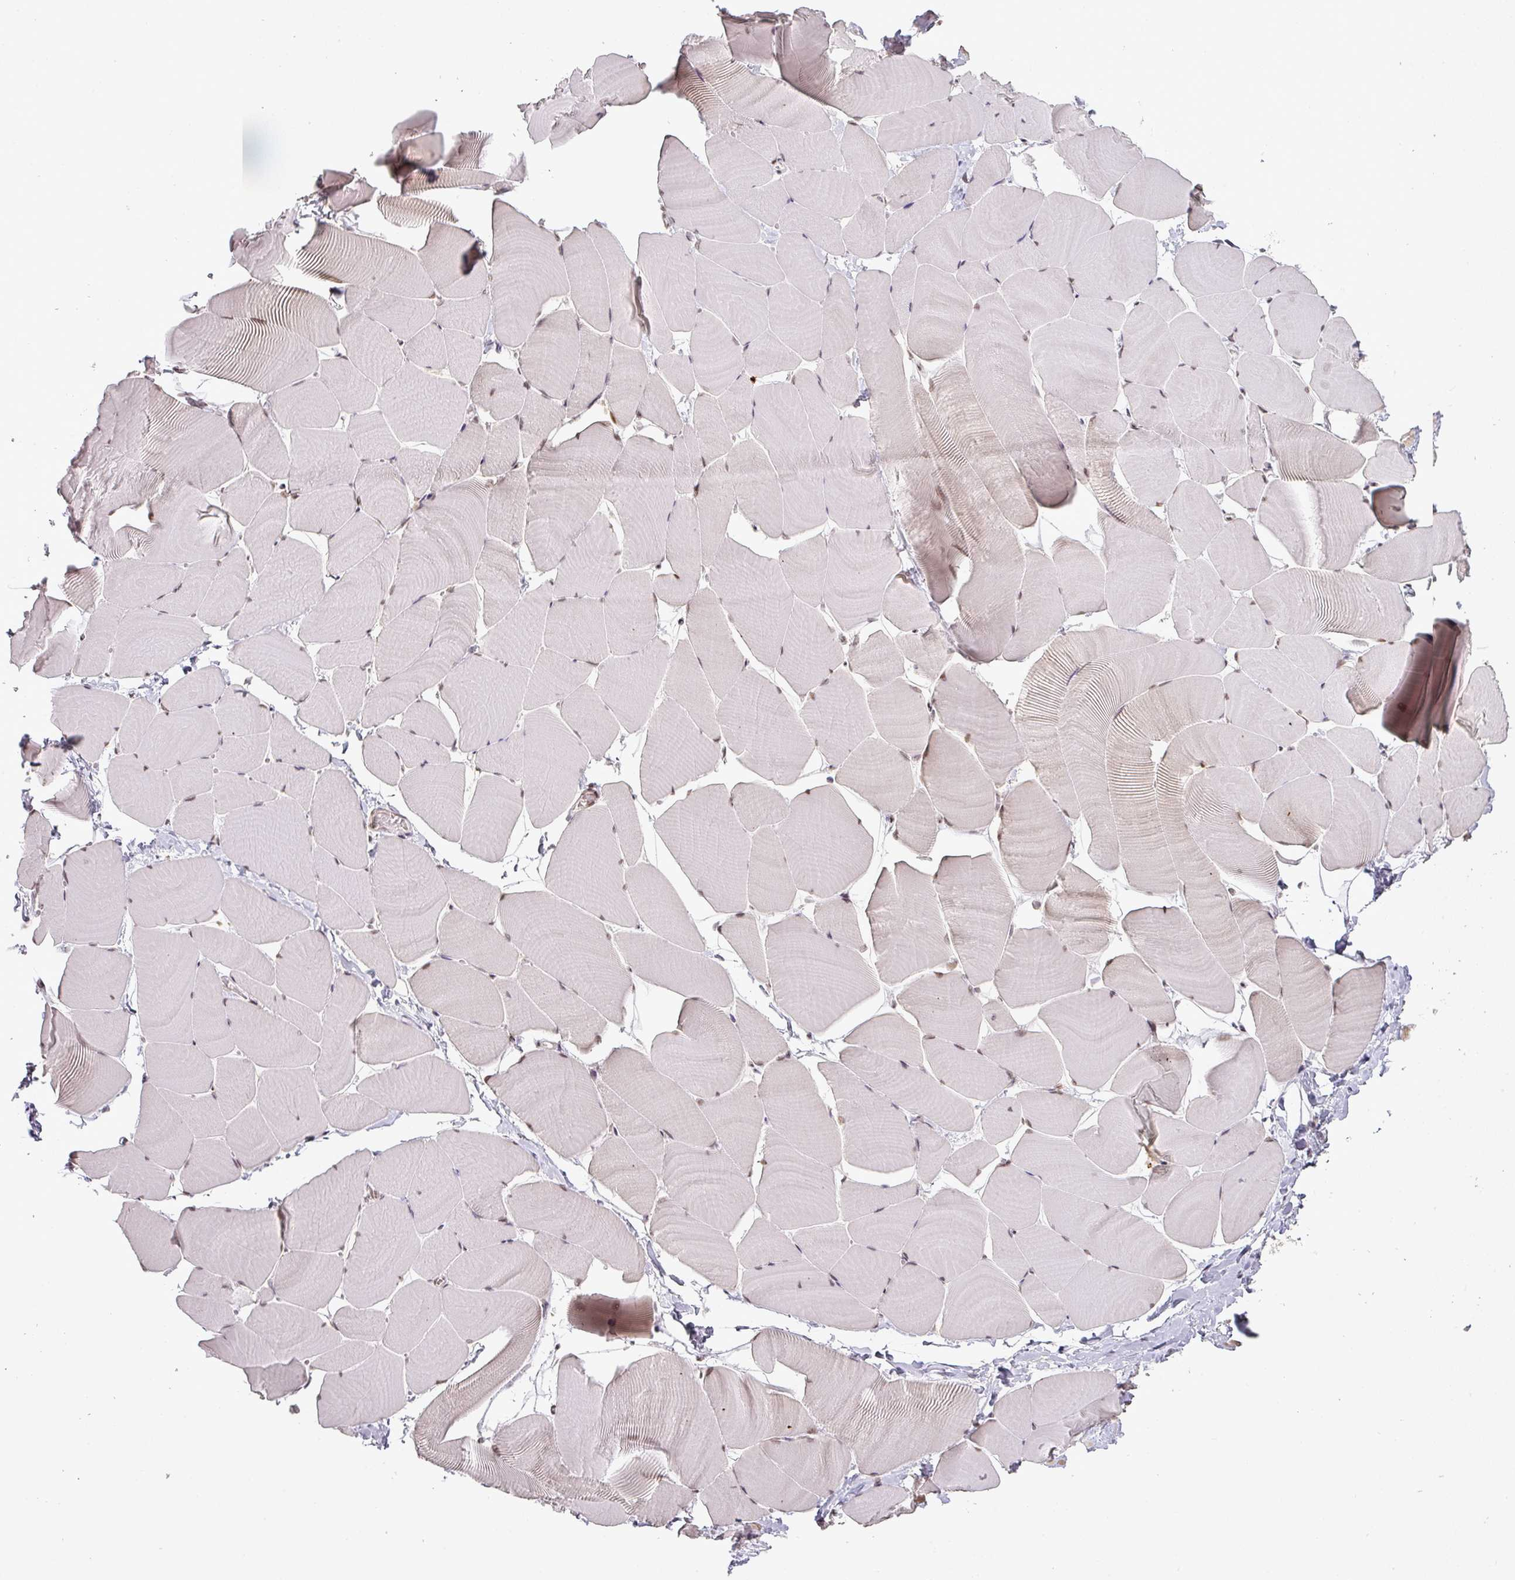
{"staining": {"intensity": "moderate", "quantity": "<25%", "location": "nuclear"}, "tissue": "skeletal muscle", "cell_type": "Myocytes", "image_type": "normal", "snomed": [{"axis": "morphology", "description": "Normal tissue, NOS"}, {"axis": "topography", "description": "Skeletal muscle"}], "caption": "A micrograph showing moderate nuclear staining in about <25% of myocytes in unremarkable skeletal muscle, as visualized by brown immunohistochemical staining.", "gene": "GPRIN2", "patient": {"sex": "male", "age": 25}}